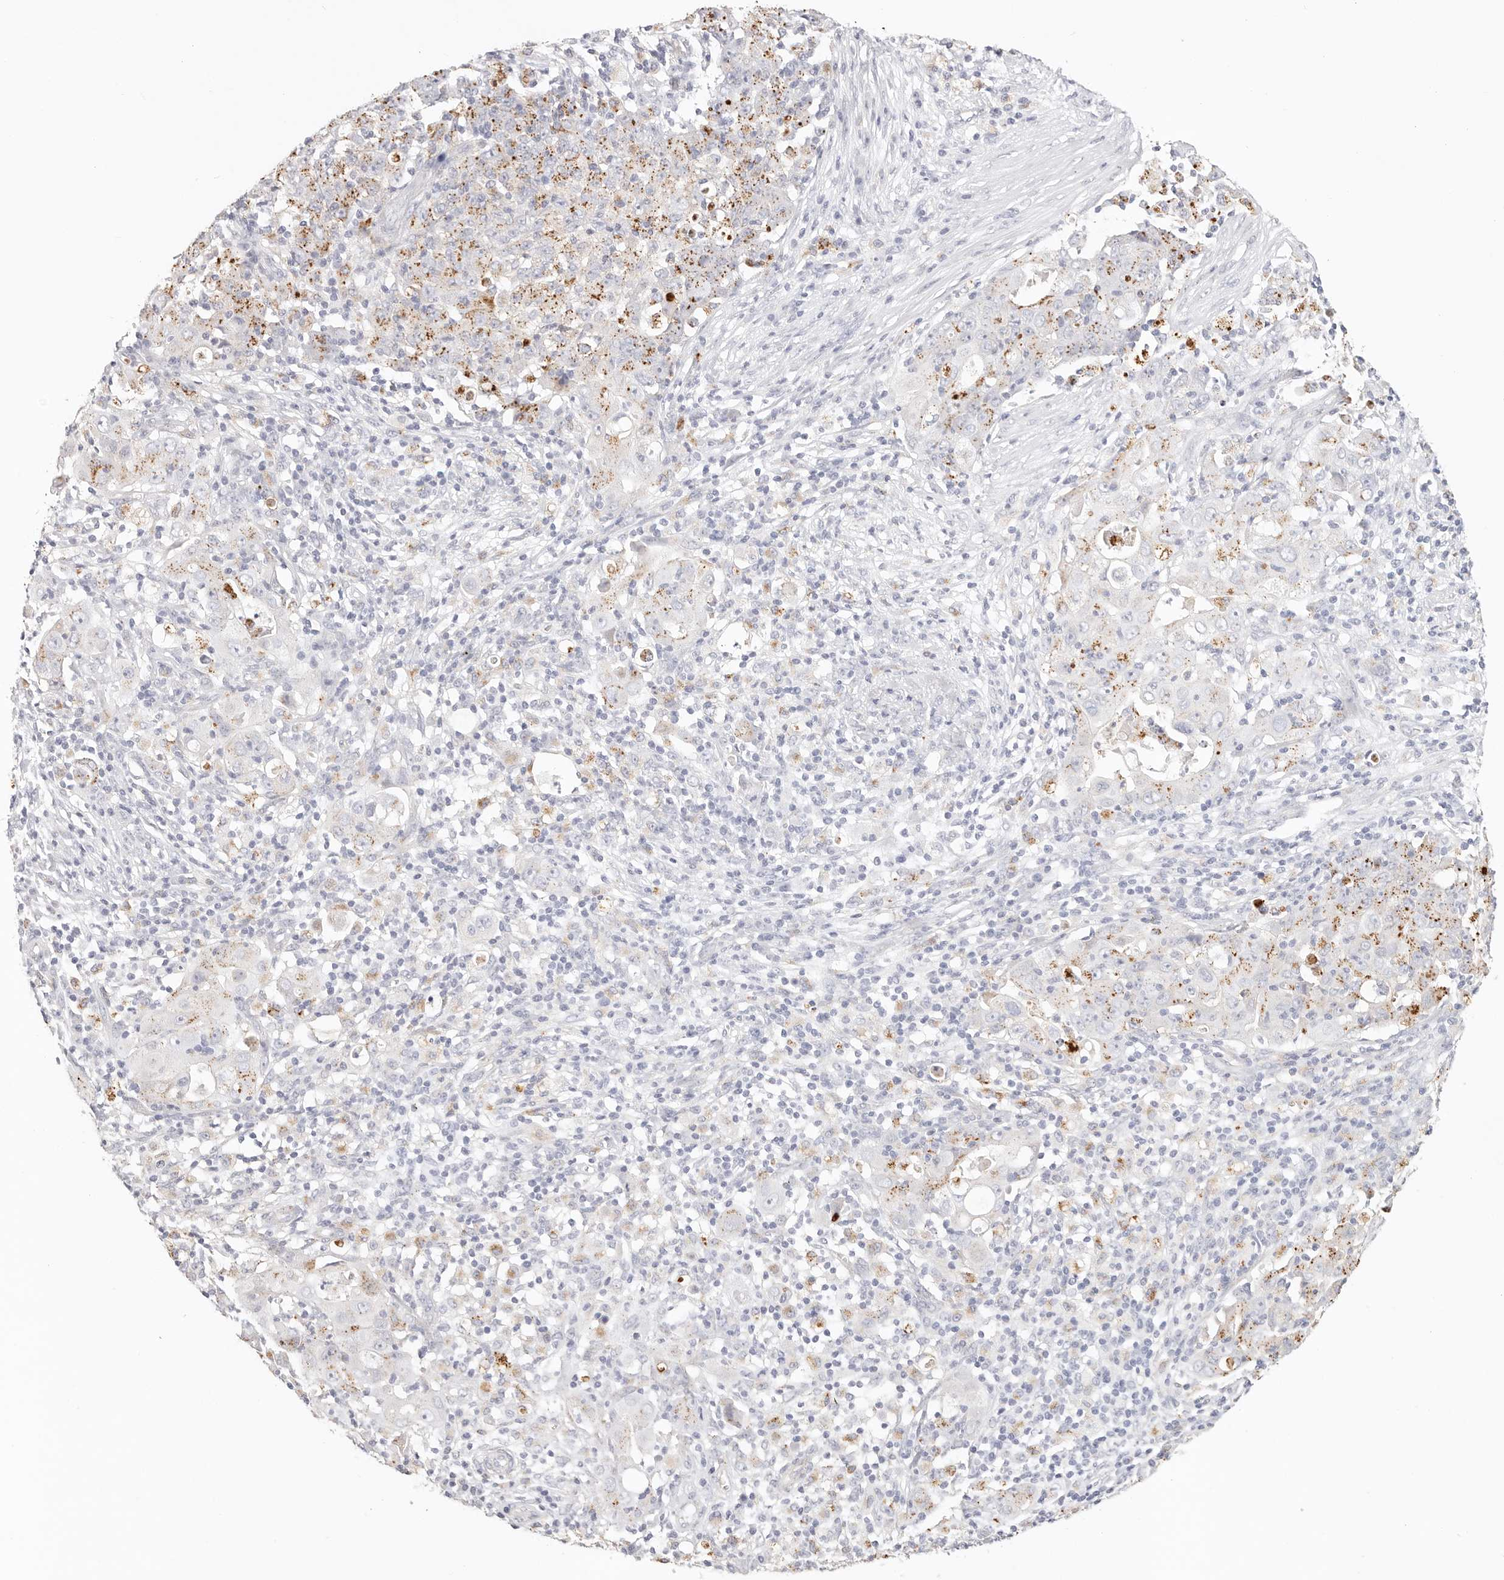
{"staining": {"intensity": "moderate", "quantity": "25%-75%", "location": "cytoplasmic/membranous"}, "tissue": "ovarian cancer", "cell_type": "Tumor cells", "image_type": "cancer", "snomed": [{"axis": "morphology", "description": "Carcinoma, endometroid"}, {"axis": "topography", "description": "Ovary"}], "caption": "Immunohistochemical staining of human endometroid carcinoma (ovarian) demonstrates moderate cytoplasmic/membranous protein expression in approximately 25%-75% of tumor cells.", "gene": "STKLD1", "patient": {"sex": "female", "age": 42}}